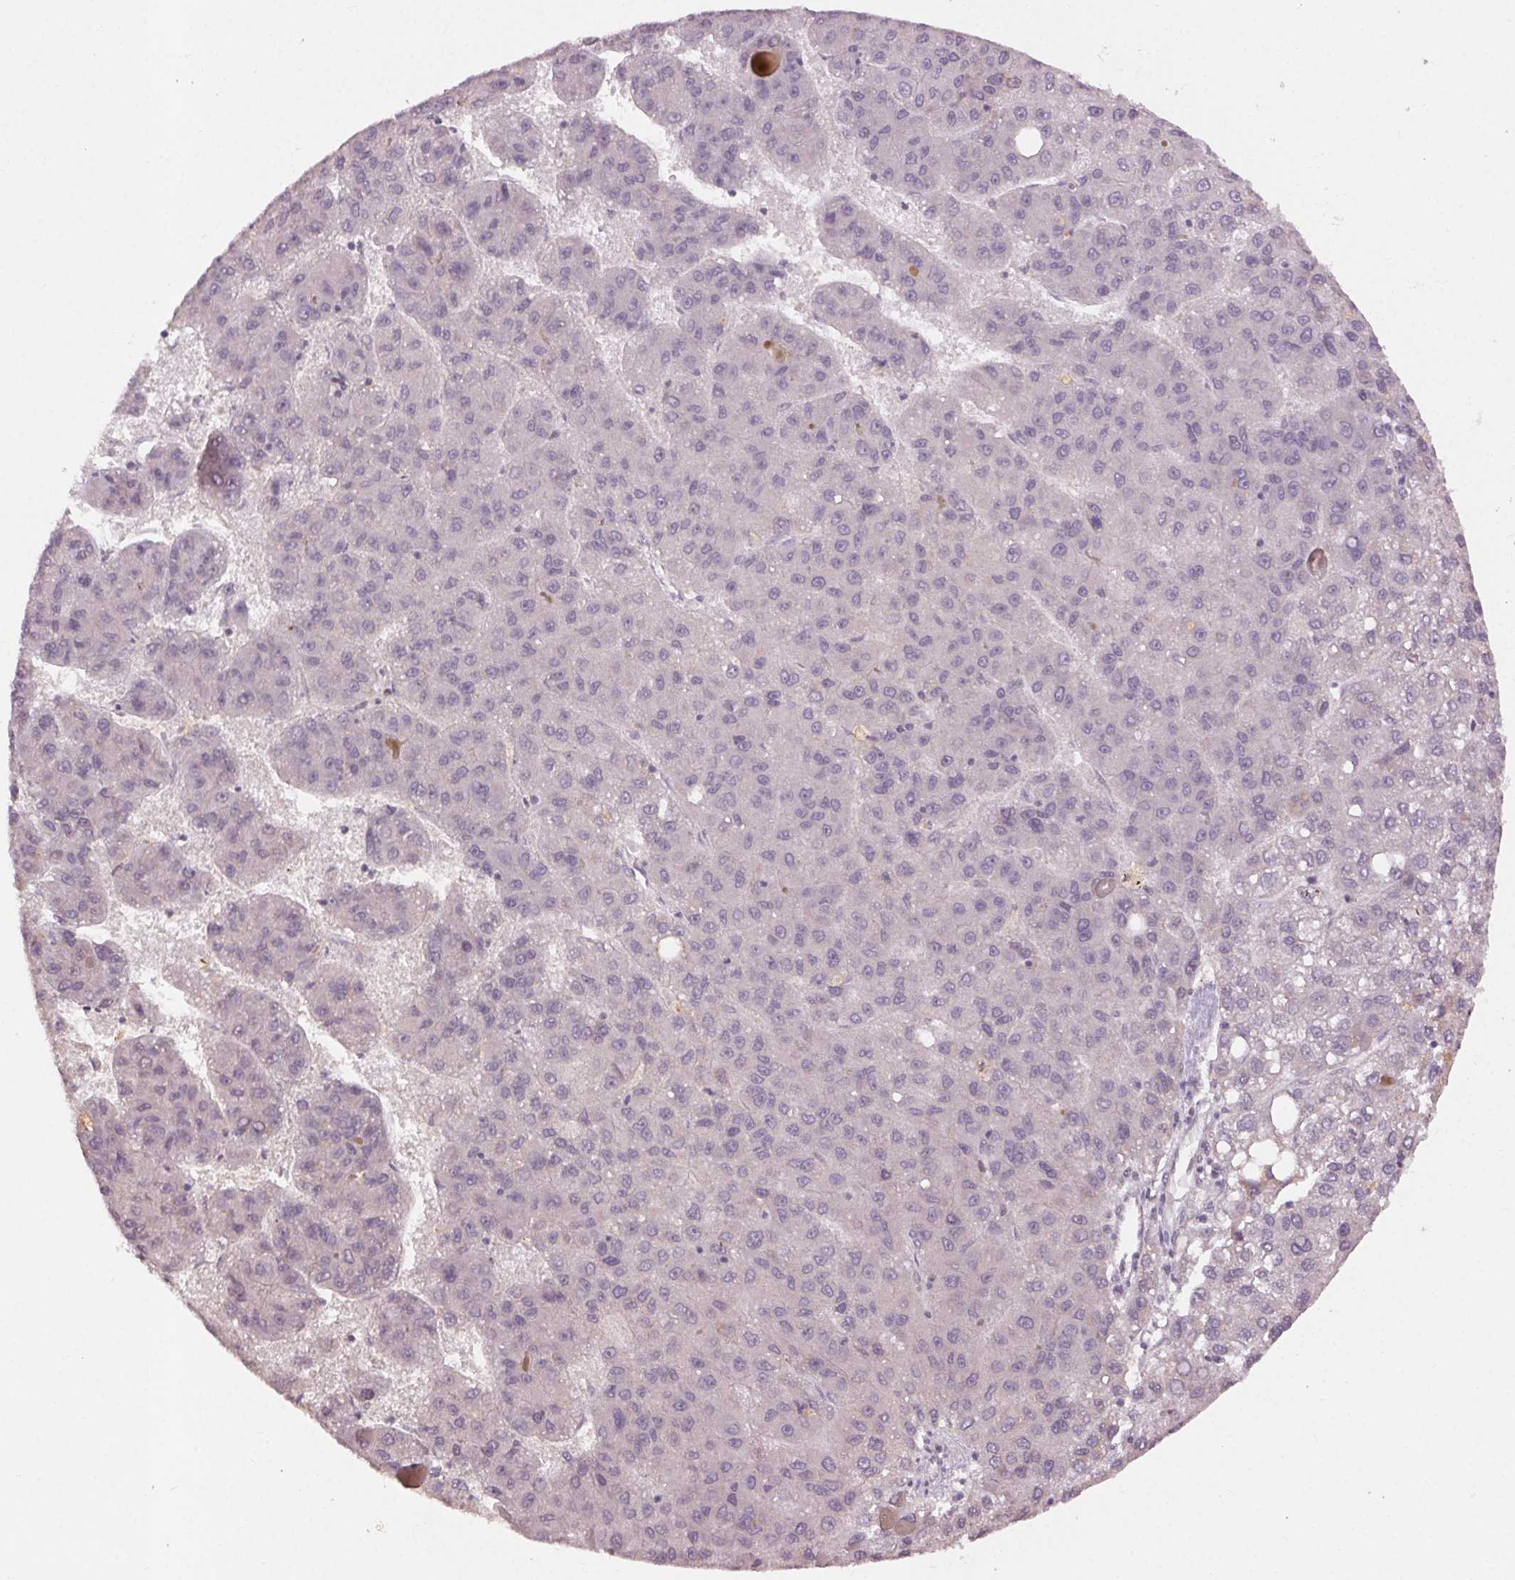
{"staining": {"intensity": "negative", "quantity": "none", "location": "none"}, "tissue": "liver cancer", "cell_type": "Tumor cells", "image_type": "cancer", "snomed": [{"axis": "morphology", "description": "Carcinoma, Hepatocellular, NOS"}, {"axis": "topography", "description": "Liver"}], "caption": "Micrograph shows no protein positivity in tumor cells of hepatocellular carcinoma (liver) tissue. The staining is performed using DAB brown chromogen with nuclei counter-stained in using hematoxylin.", "gene": "KLRC3", "patient": {"sex": "female", "age": 82}}